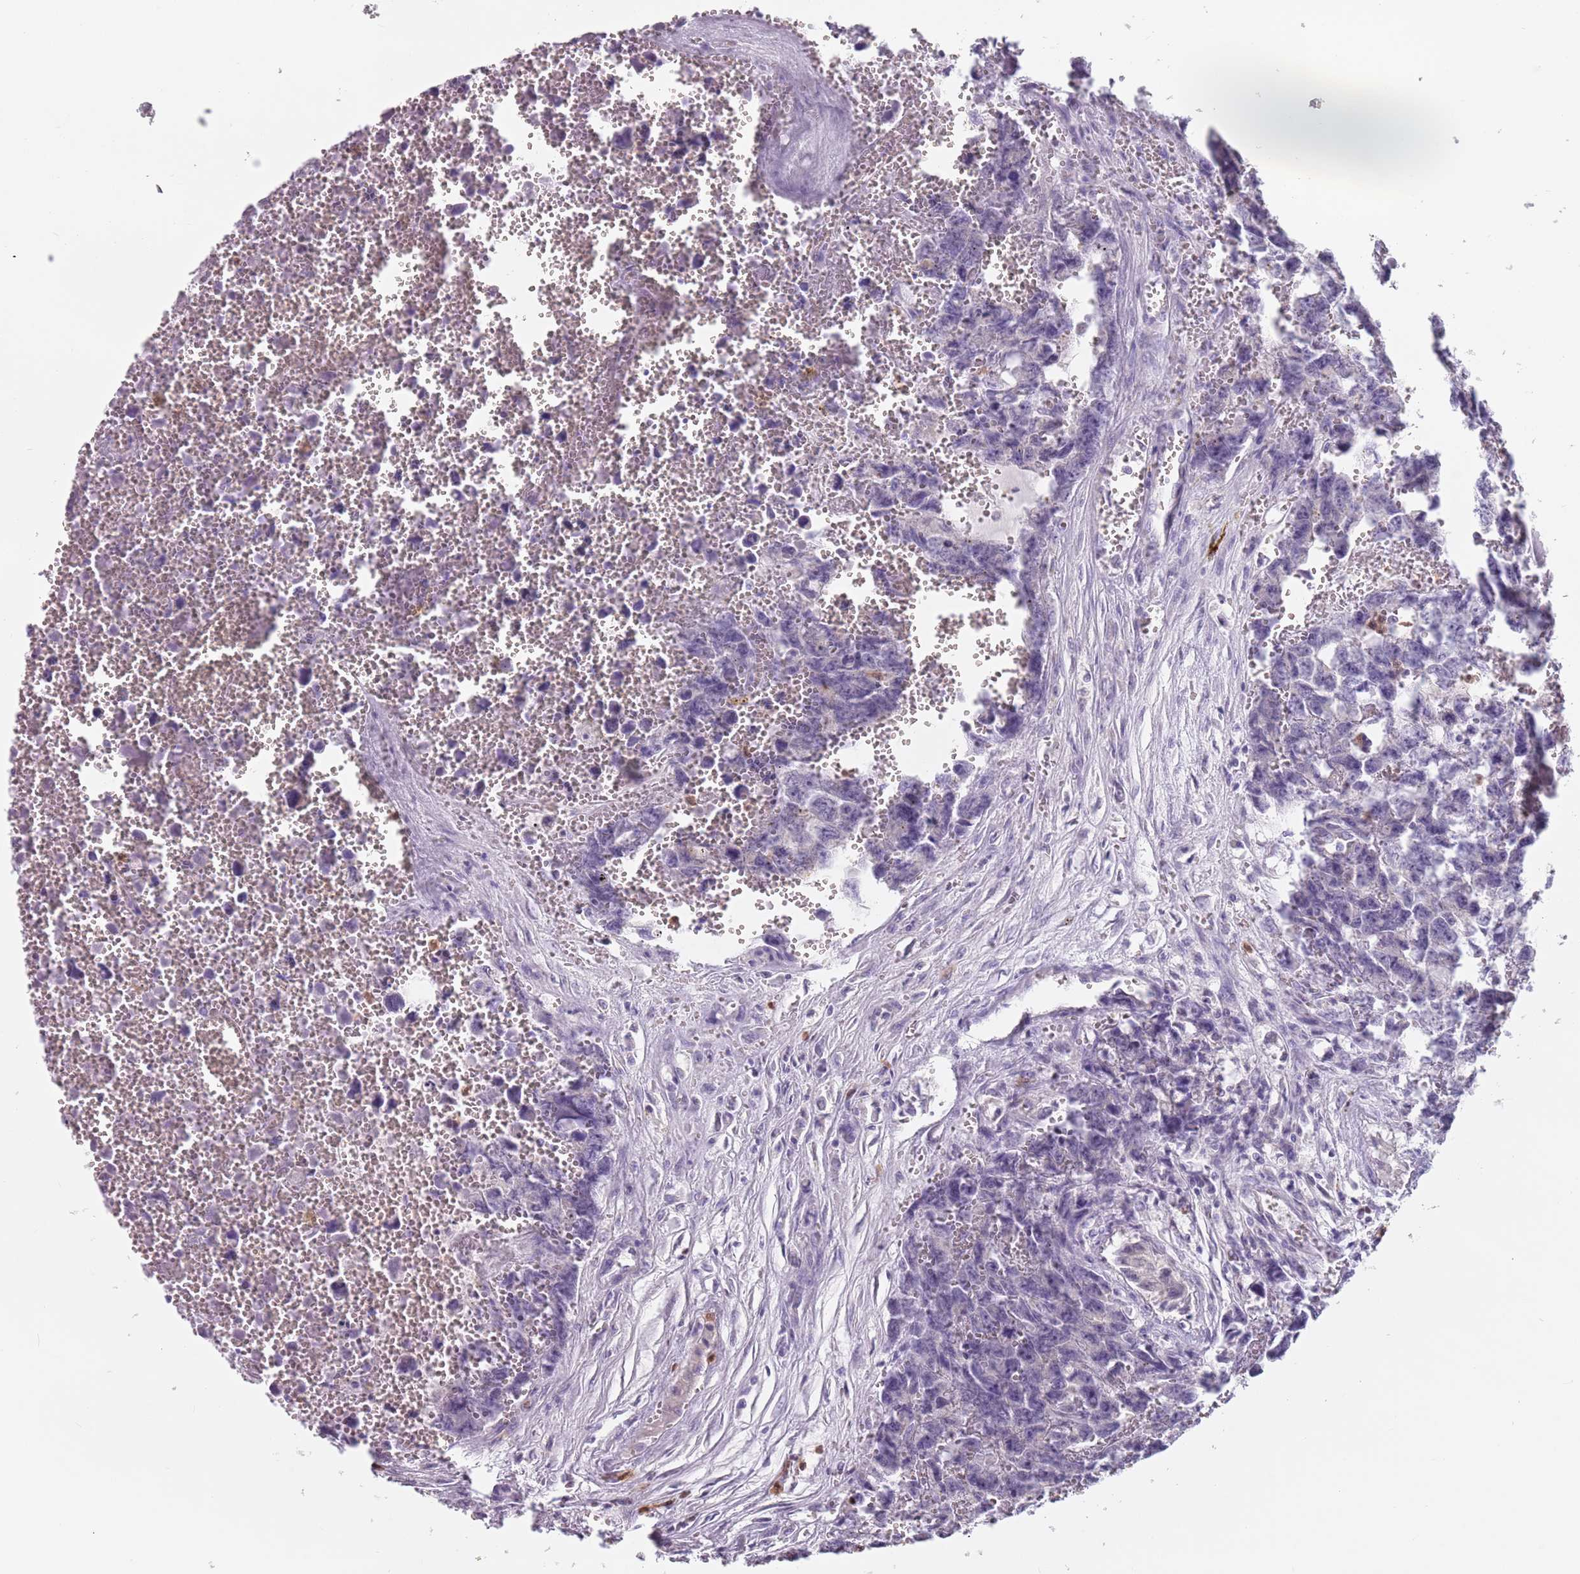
{"staining": {"intensity": "negative", "quantity": "none", "location": "none"}, "tissue": "testis cancer", "cell_type": "Tumor cells", "image_type": "cancer", "snomed": [{"axis": "morphology", "description": "Carcinoma, Embryonal, NOS"}, {"axis": "topography", "description": "Testis"}], "caption": "IHC micrograph of neoplastic tissue: human testis cancer (embryonal carcinoma) stained with DAB reveals no significant protein staining in tumor cells. The staining was performed using DAB (3,3'-diaminobenzidine) to visualize the protein expression in brown, while the nuclei were stained in blue with hematoxylin (Magnification: 20x).", "gene": "ZNF584", "patient": {"sex": "male", "age": 31}}